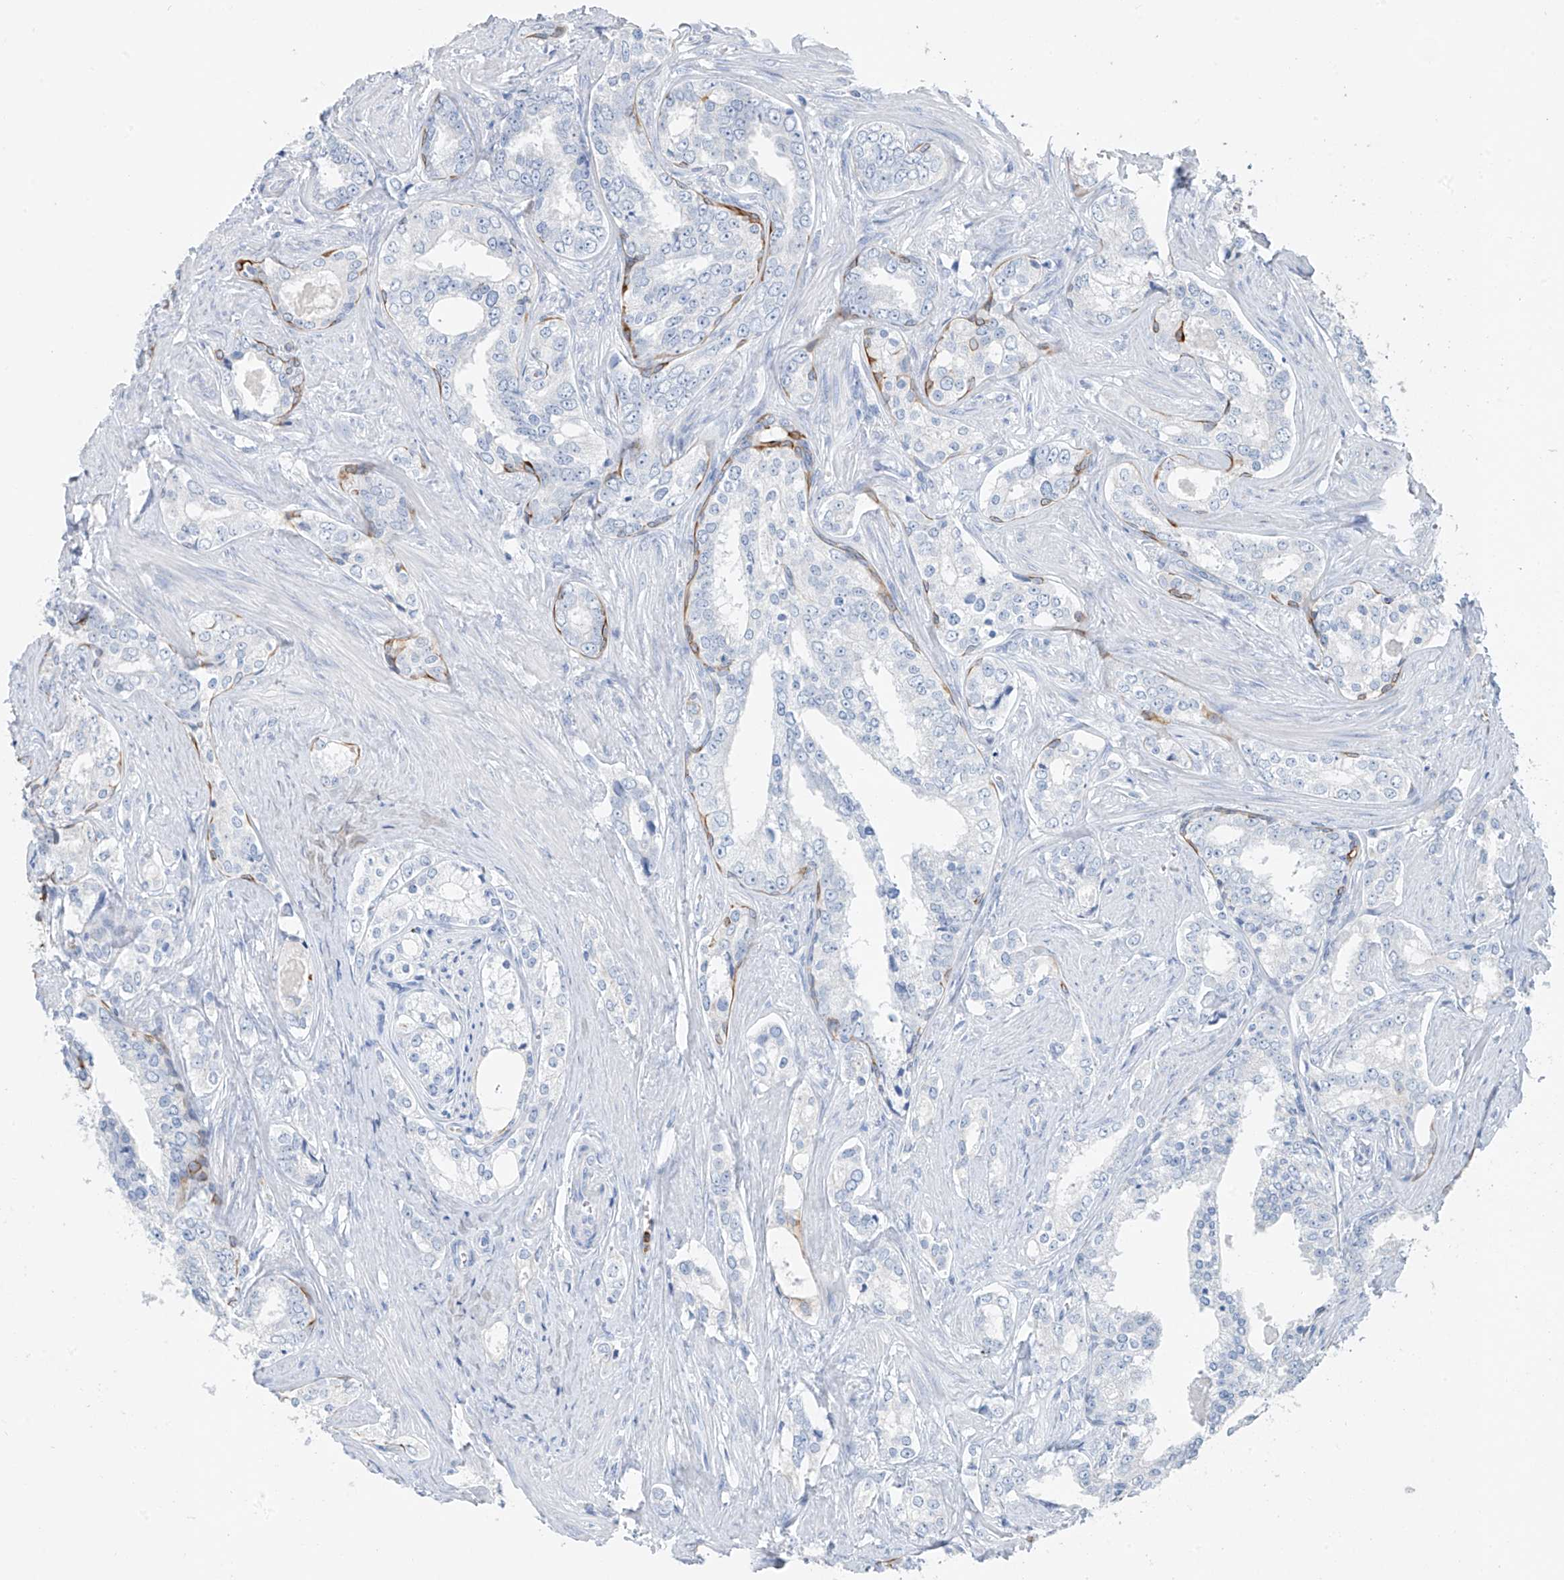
{"staining": {"intensity": "negative", "quantity": "none", "location": "none"}, "tissue": "prostate cancer", "cell_type": "Tumor cells", "image_type": "cancer", "snomed": [{"axis": "morphology", "description": "Adenocarcinoma, High grade"}, {"axis": "topography", "description": "Prostate"}], "caption": "An immunohistochemistry (IHC) micrograph of prostate cancer is shown. There is no staining in tumor cells of prostate cancer.", "gene": "PAFAH1B3", "patient": {"sex": "male", "age": 66}}